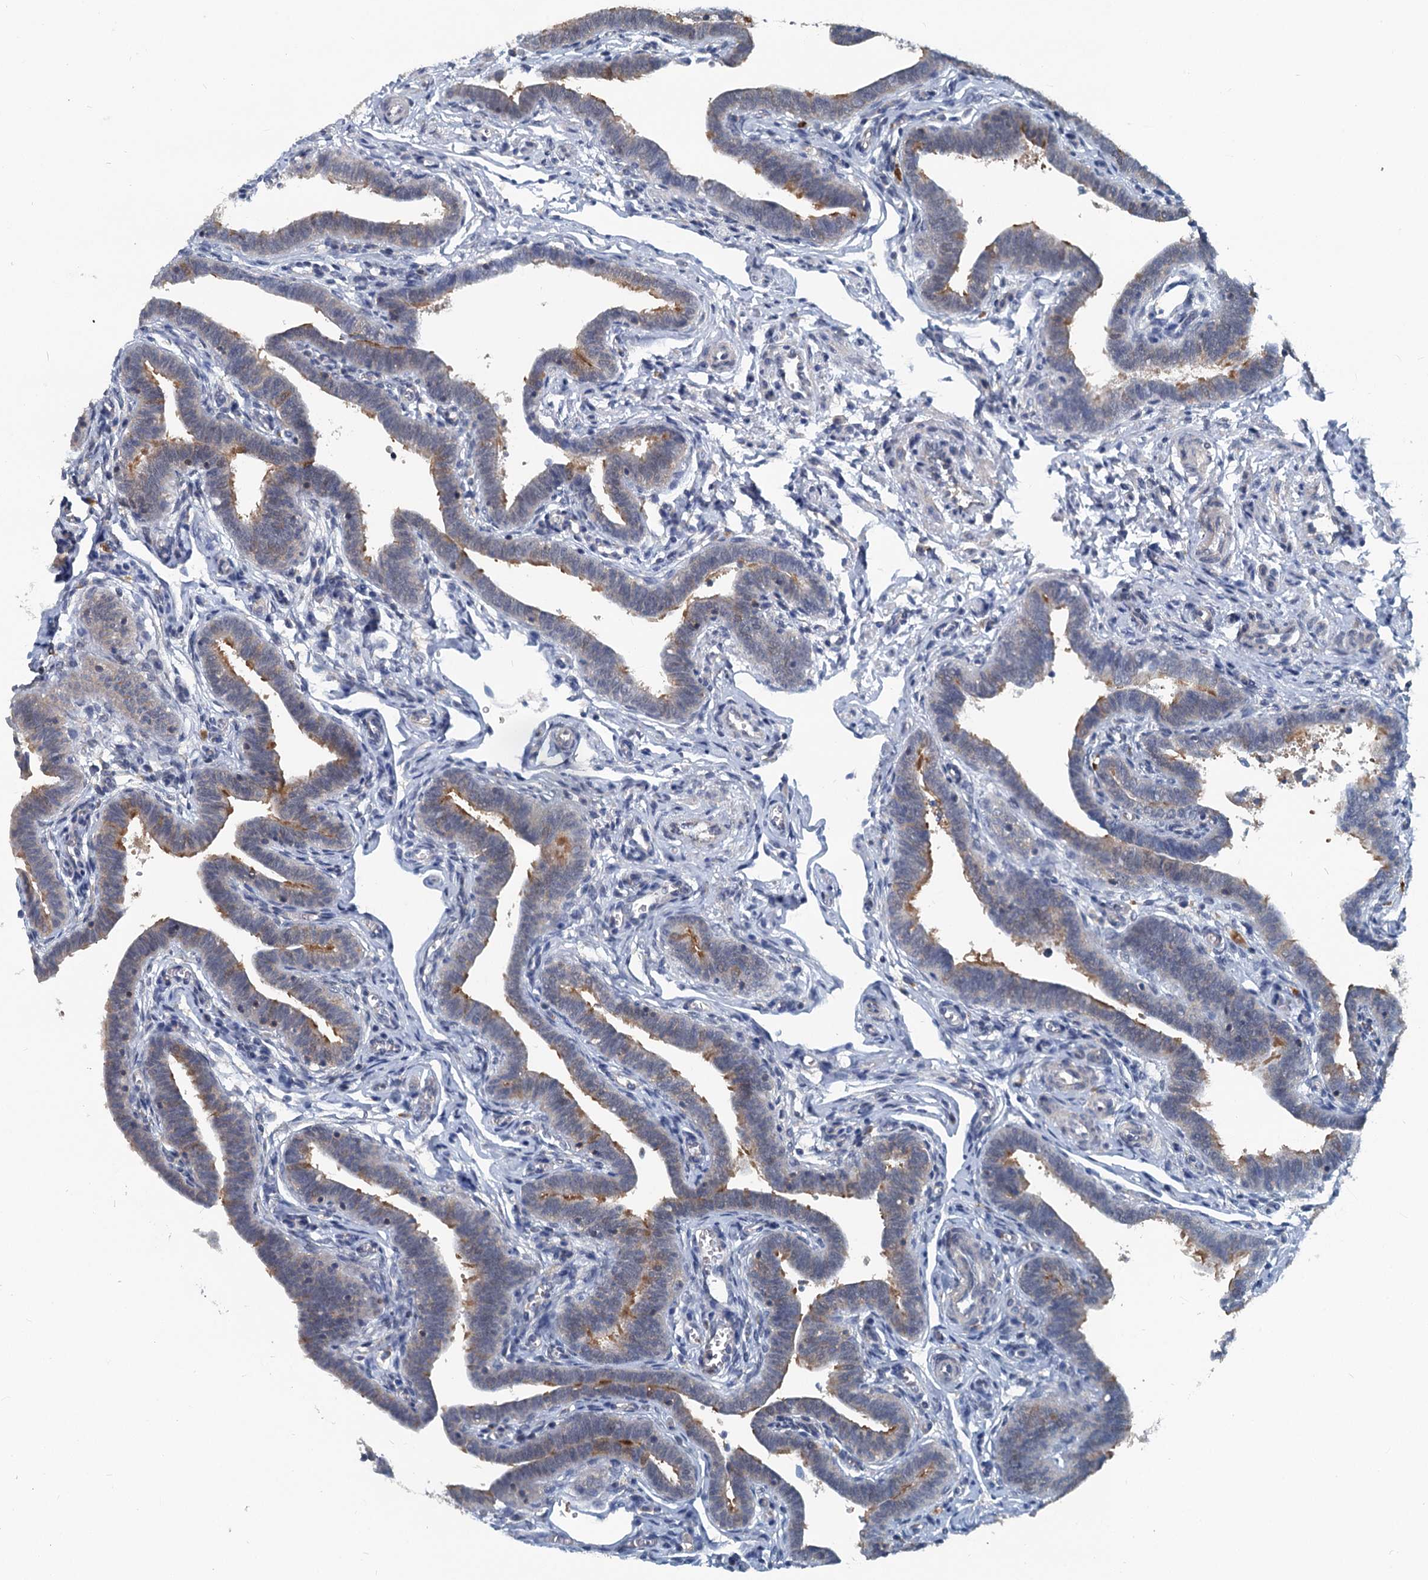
{"staining": {"intensity": "strong", "quantity": "25%-75%", "location": "cytoplasmic/membranous"}, "tissue": "fallopian tube", "cell_type": "Glandular cells", "image_type": "normal", "snomed": [{"axis": "morphology", "description": "Normal tissue, NOS"}, {"axis": "topography", "description": "Fallopian tube"}], "caption": "A high amount of strong cytoplasmic/membranous expression is appreciated in about 25%-75% of glandular cells in unremarkable fallopian tube.", "gene": "GCLM", "patient": {"sex": "female", "age": 36}}